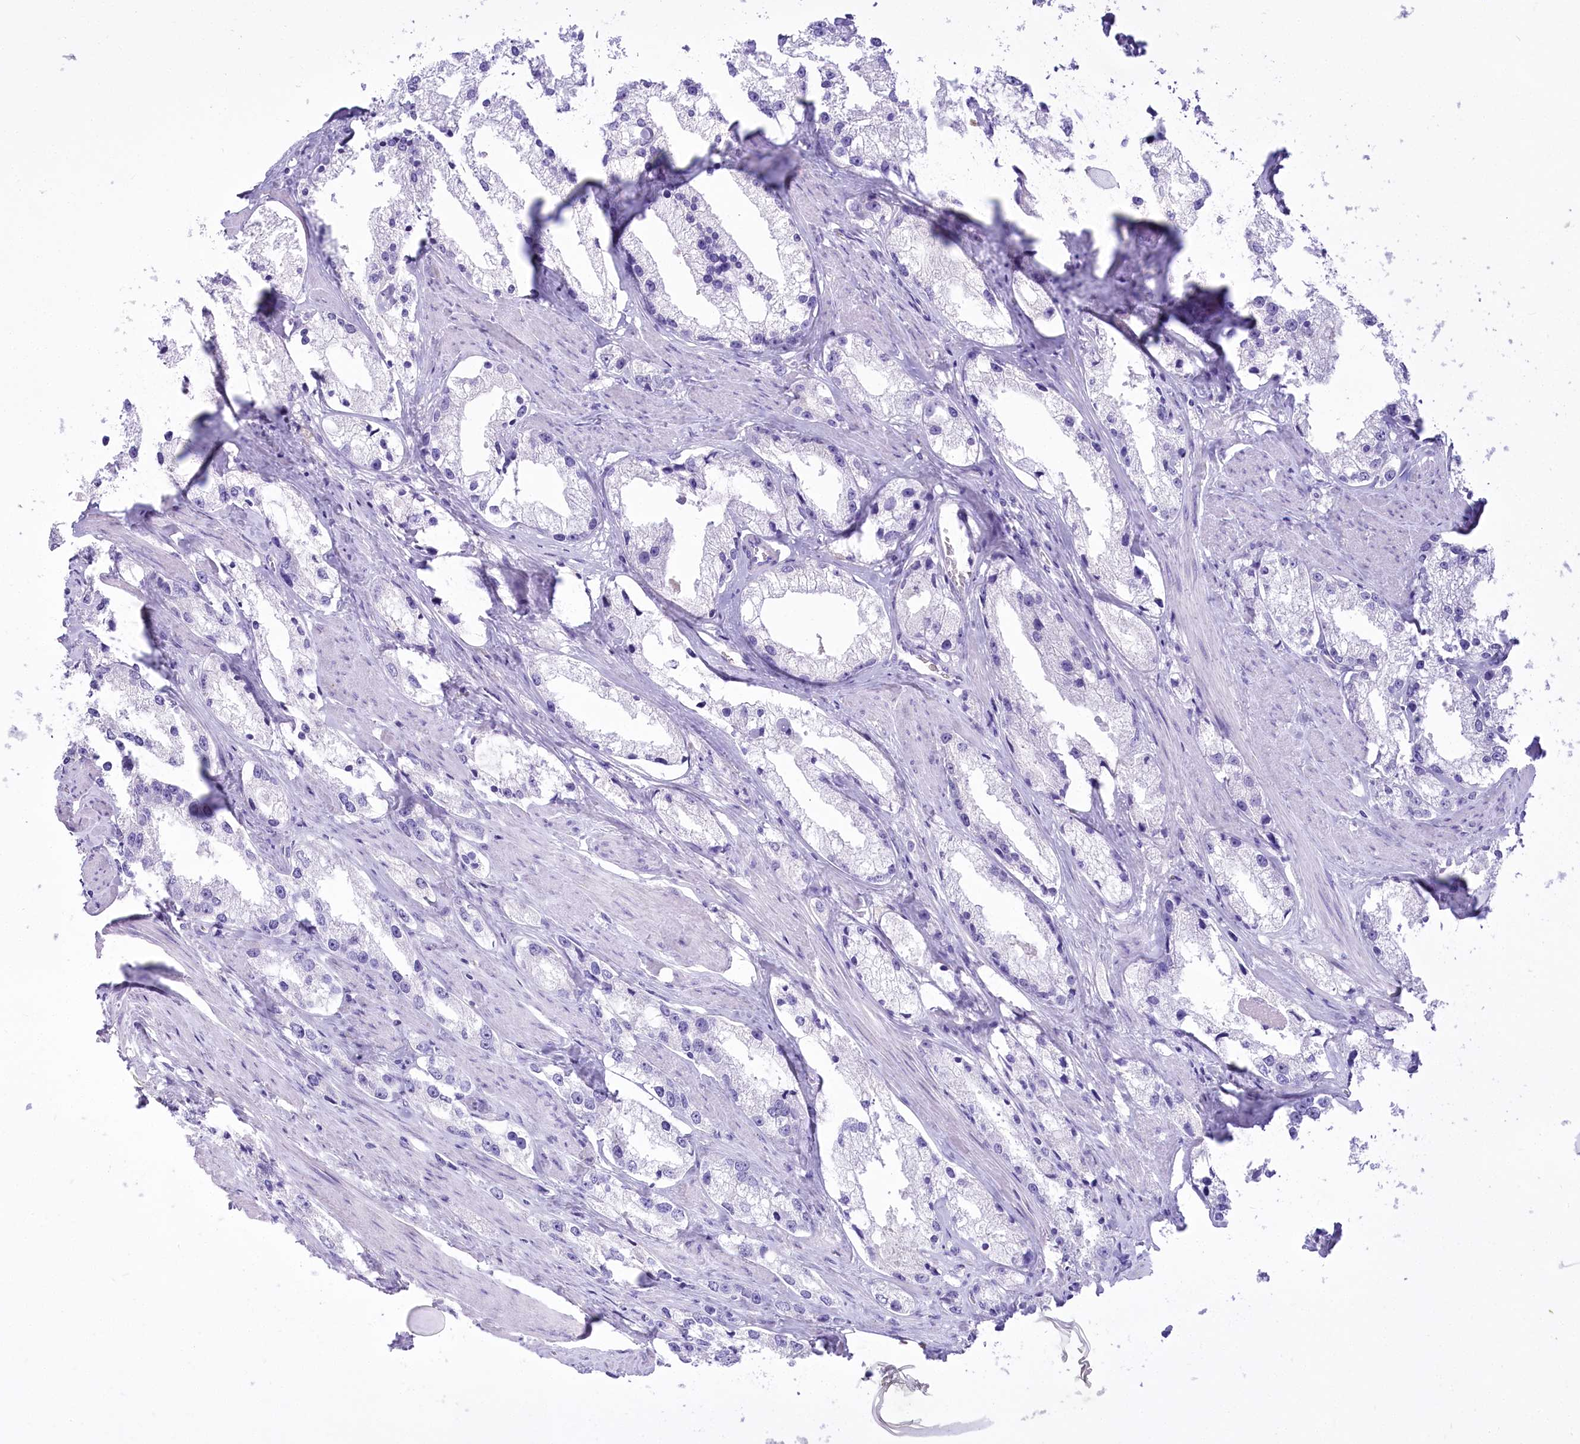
{"staining": {"intensity": "negative", "quantity": "none", "location": "none"}, "tissue": "prostate cancer", "cell_type": "Tumor cells", "image_type": "cancer", "snomed": [{"axis": "morphology", "description": "Adenocarcinoma, High grade"}, {"axis": "topography", "description": "Prostate"}], "caption": "Tumor cells show no significant positivity in prostate cancer. The staining was performed using DAB (3,3'-diaminobenzidine) to visualize the protein expression in brown, while the nuclei were stained in blue with hematoxylin (Magnification: 20x).", "gene": "PBLD", "patient": {"sex": "male", "age": 66}}